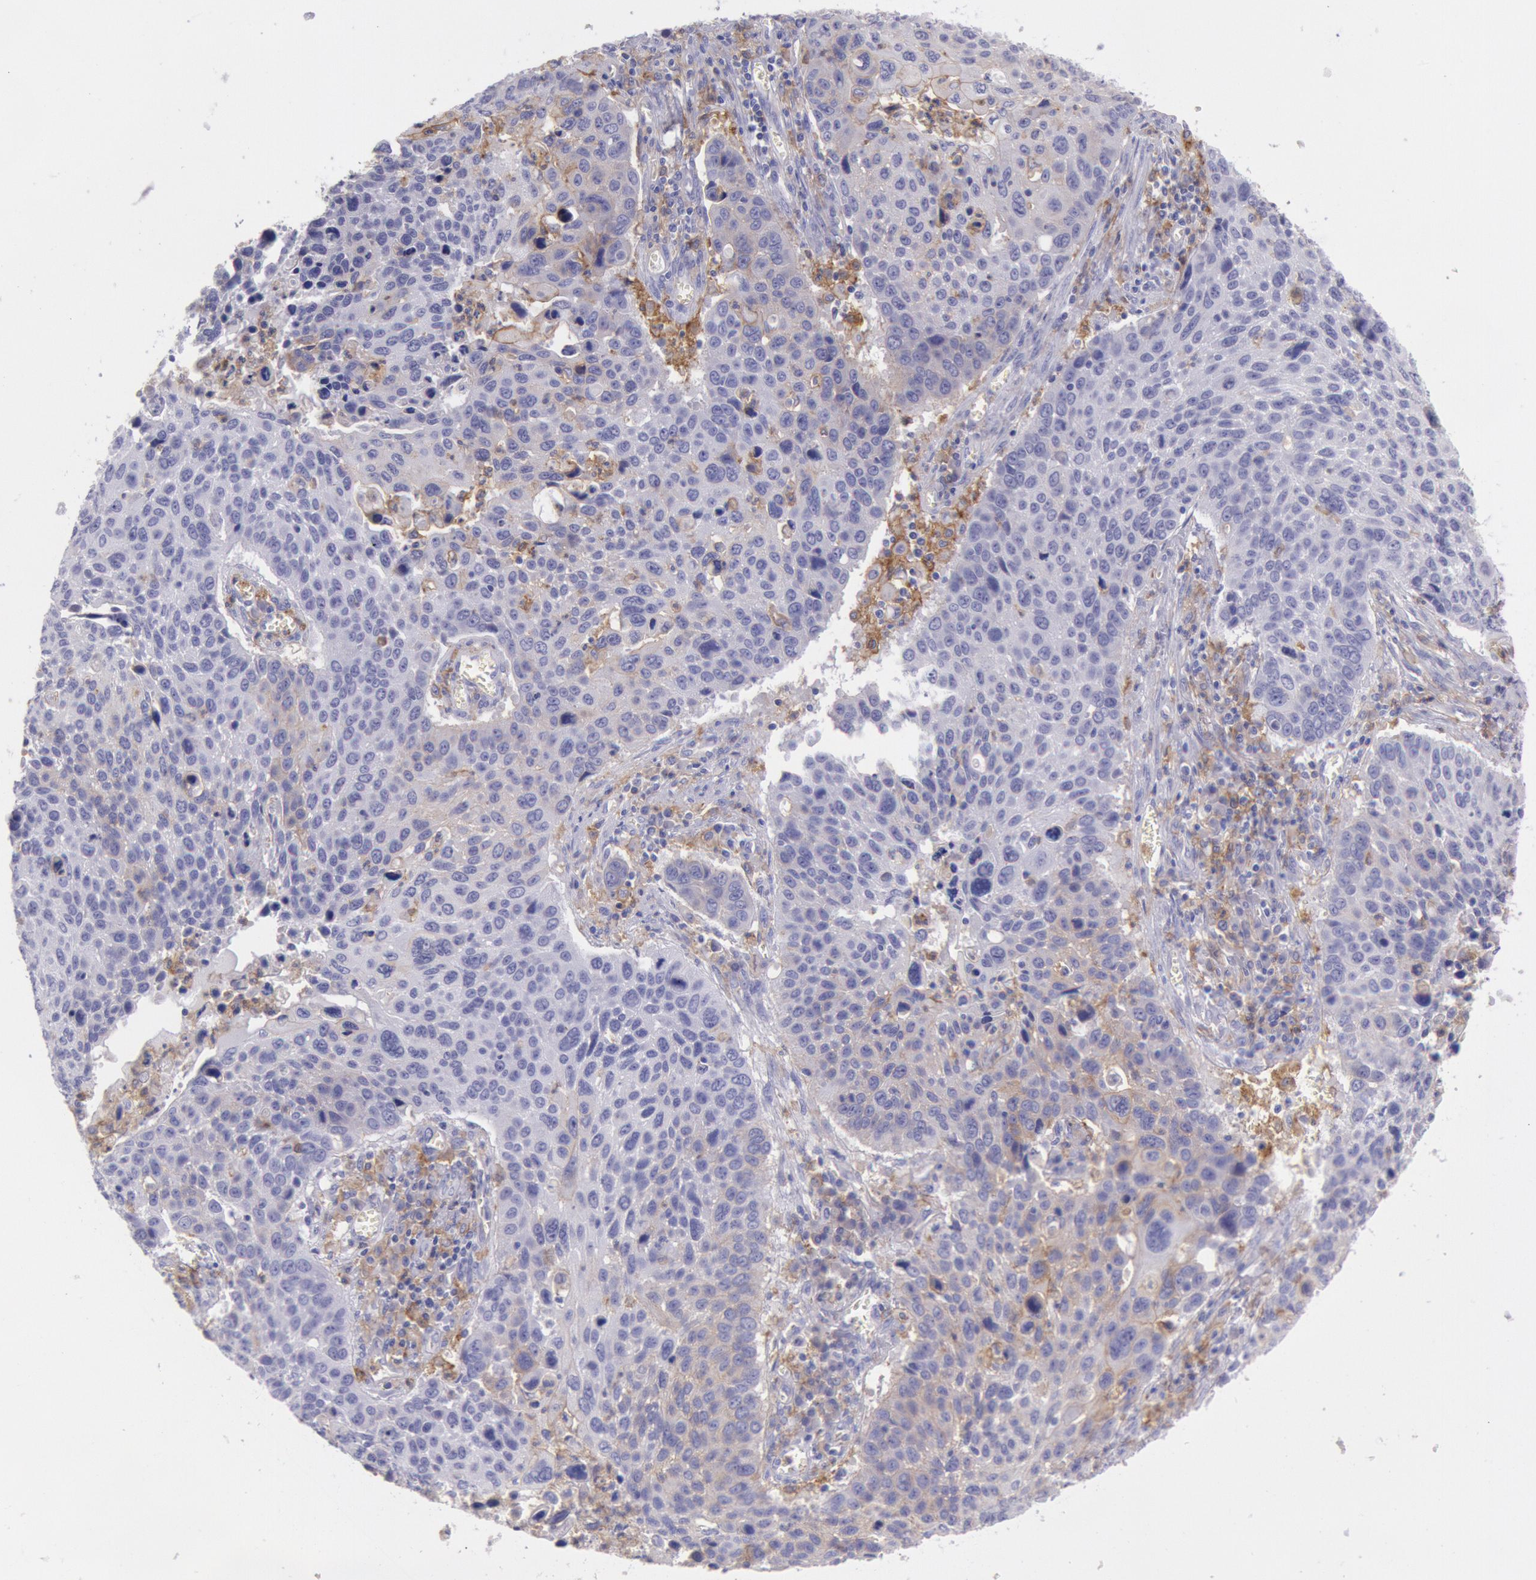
{"staining": {"intensity": "weak", "quantity": "<25%", "location": "cytoplasmic/membranous"}, "tissue": "lung cancer", "cell_type": "Tumor cells", "image_type": "cancer", "snomed": [{"axis": "morphology", "description": "Squamous cell carcinoma, NOS"}, {"axis": "topography", "description": "Lung"}], "caption": "Tumor cells show no significant protein staining in squamous cell carcinoma (lung).", "gene": "LYN", "patient": {"sex": "male", "age": 68}}